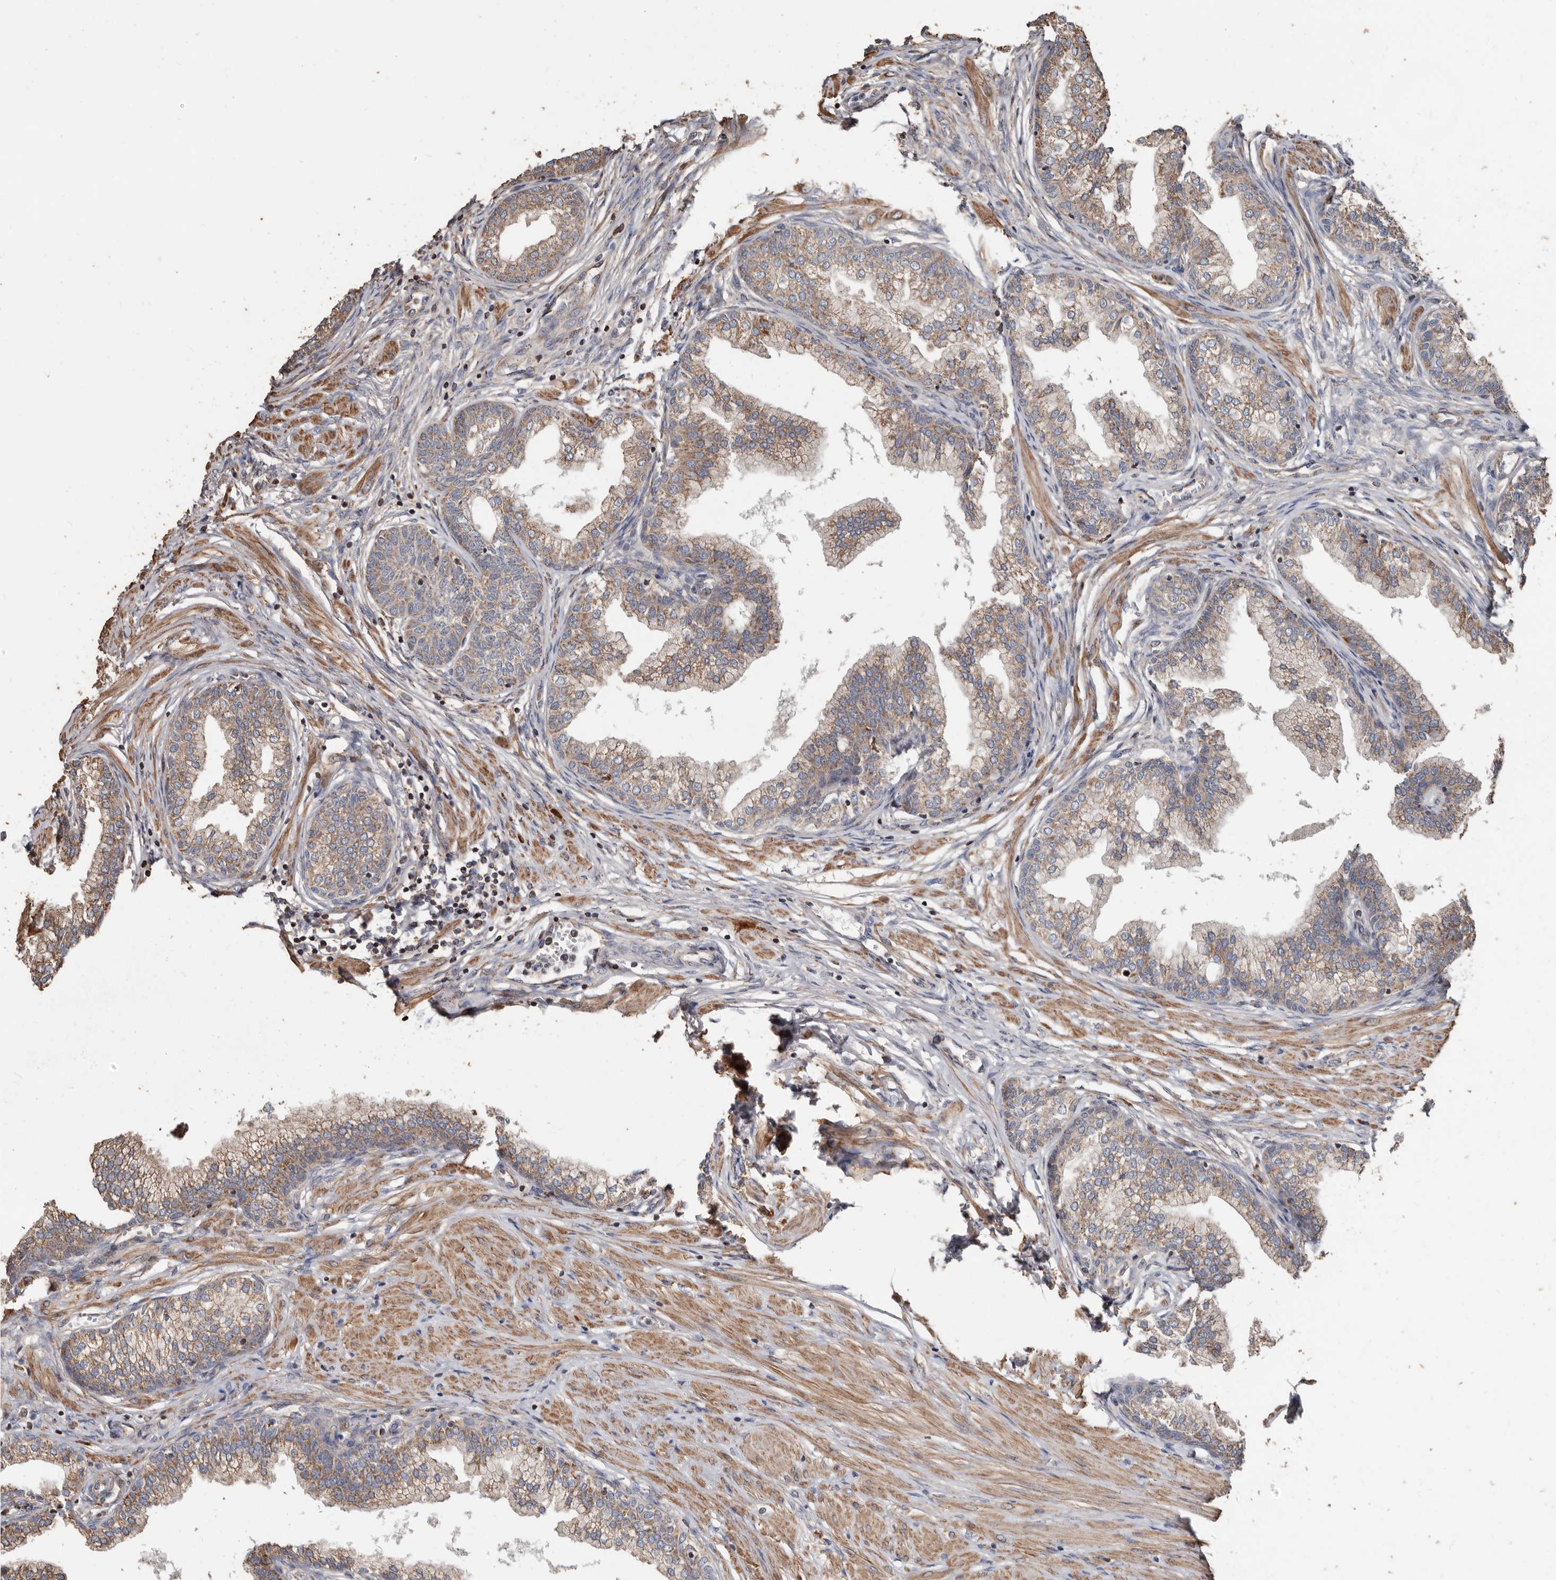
{"staining": {"intensity": "moderate", "quantity": ">75%", "location": "cytoplasmic/membranous"}, "tissue": "prostate", "cell_type": "Glandular cells", "image_type": "normal", "snomed": [{"axis": "morphology", "description": "Normal tissue, NOS"}, {"axis": "morphology", "description": "Urothelial carcinoma, Low grade"}, {"axis": "topography", "description": "Urinary bladder"}, {"axis": "topography", "description": "Prostate"}], "caption": "An immunohistochemistry image of benign tissue is shown. Protein staining in brown shows moderate cytoplasmic/membranous positivity in prostate within glandular cells.", "gene": "OSGIN2", "patient": {"sex": "male", "age": 60}}